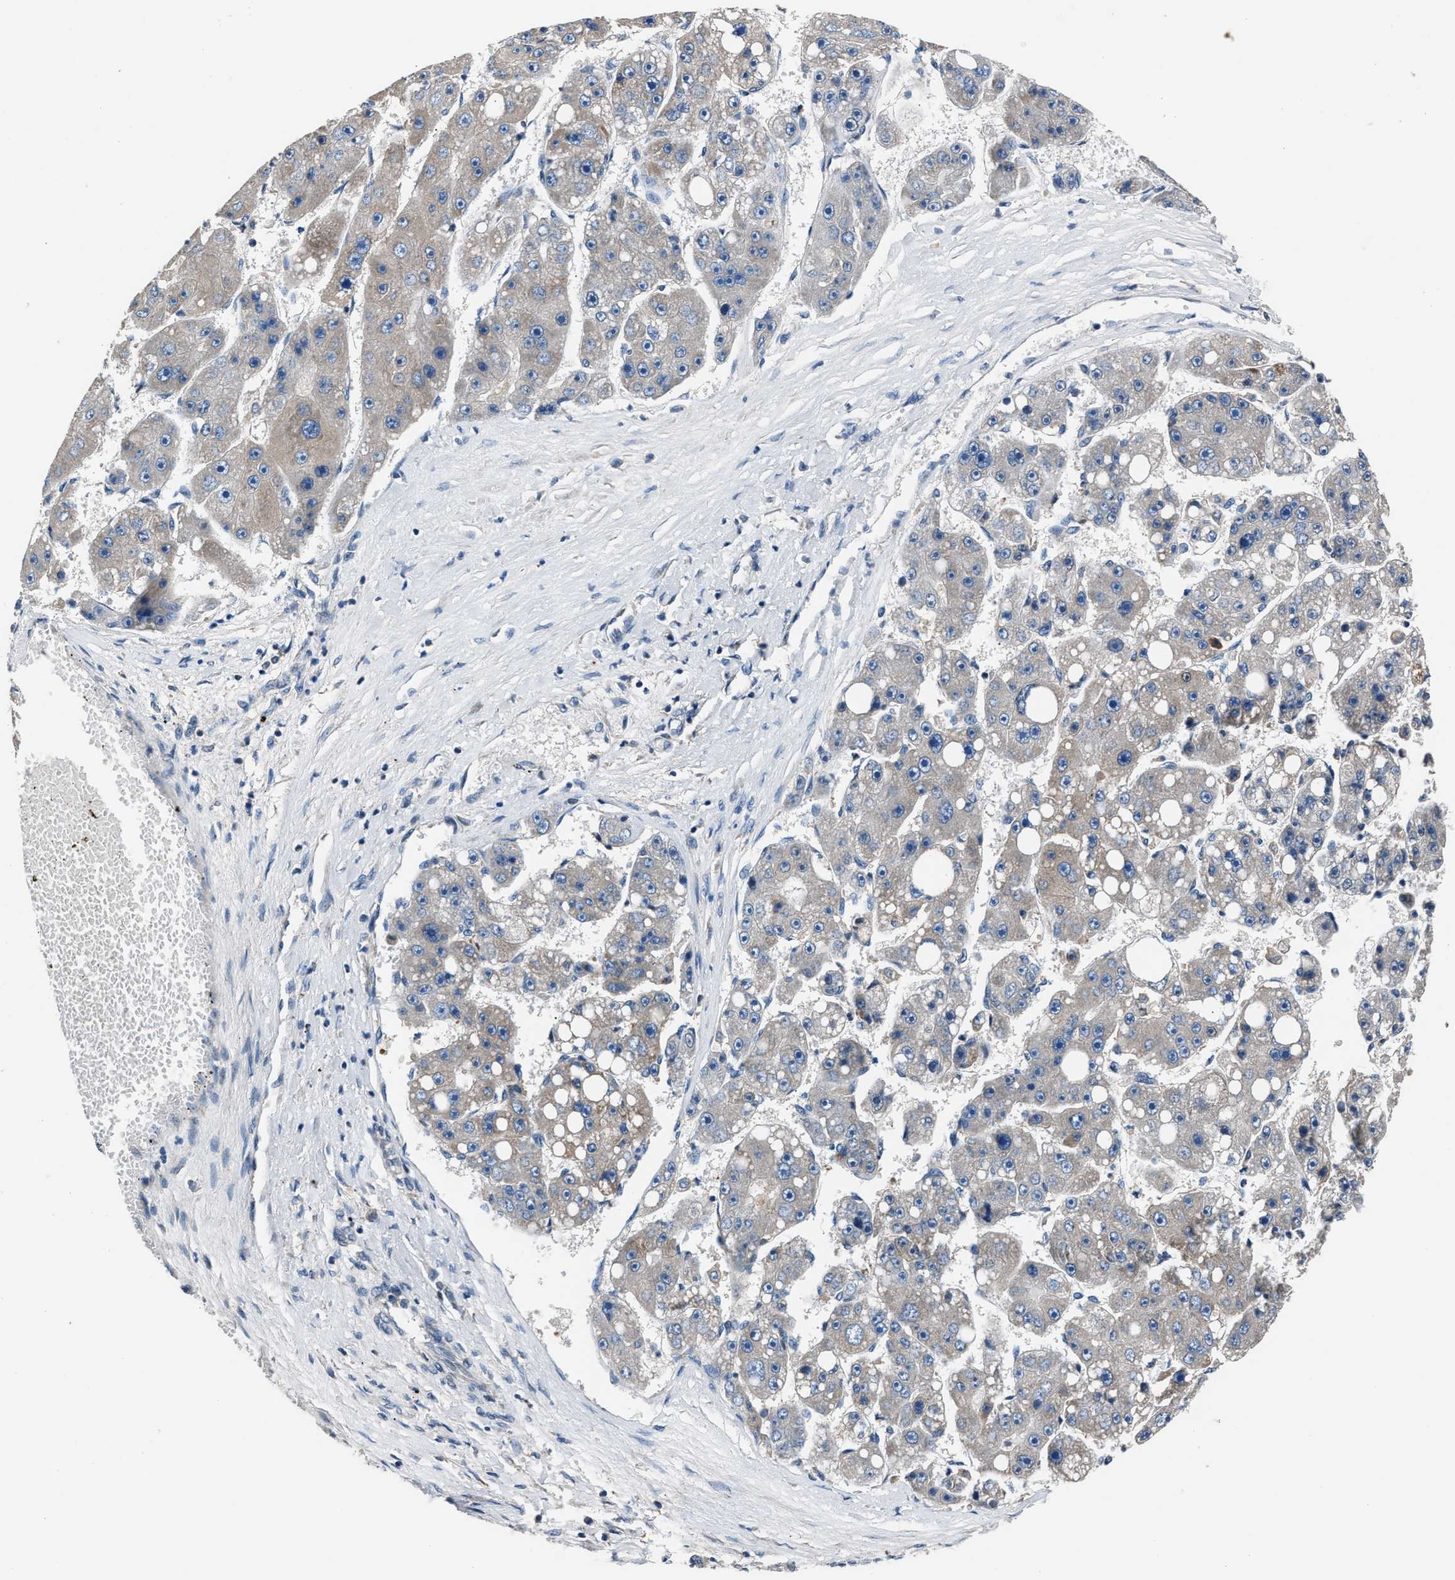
{"staining": {"intensity": "negative", "quantity": "none", "location": "none"}, "tissue": "liver cancer", "cell_type": "Tumor cells", "image_type": "cancer", "snomed": [{"axis": "morphology", "description": "Carcinoma, Hepatocellular, NOS"}, {"axis": "topography", "description": "Liver"}], "caption": "Immunohistochemical staining of human liver cancer reveals no significant staining in tumor cells.", "gene": "DNAJC24", "patient": {"sex": "female", "age": 61}}